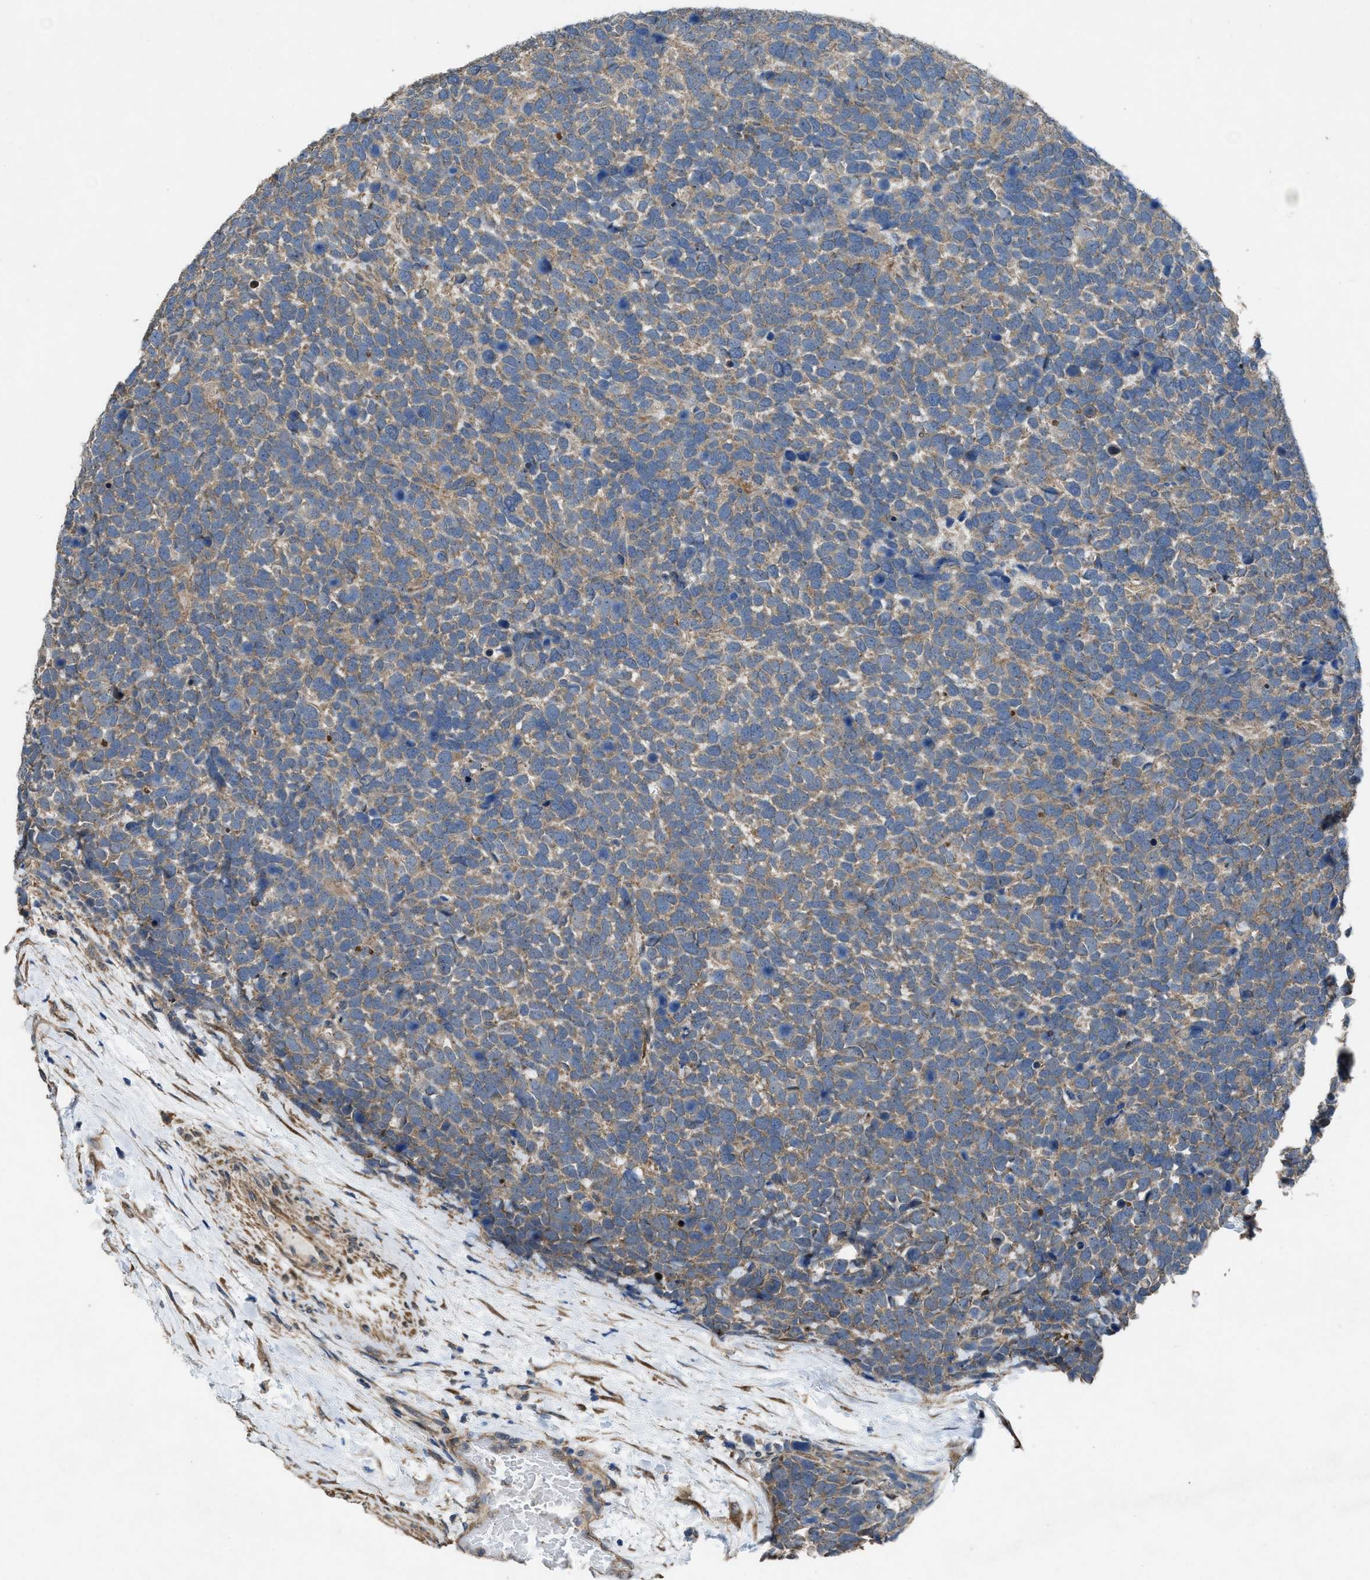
{"staining": {"intensity": "weak", "quantity": ">75%", "location": "cytoplasmic/membranous"}, "tissue": "urothelial cancer", "cell_type": "Tumor cells", "image_type": "cancer", "snomed": [{"axis": "morphology", "description": "Urothelial carcinoma, High grade"}, {"axis": "topography", "description": "Urinary bladder"}], "caption": "Protein staining displays weak cytoplasmic/membranous positivity in approximately >75% of tumor cells in high-grade urothelial carcinoma.", "gene": "ARL6", "patient": {"sex": "female", "age": 82}}